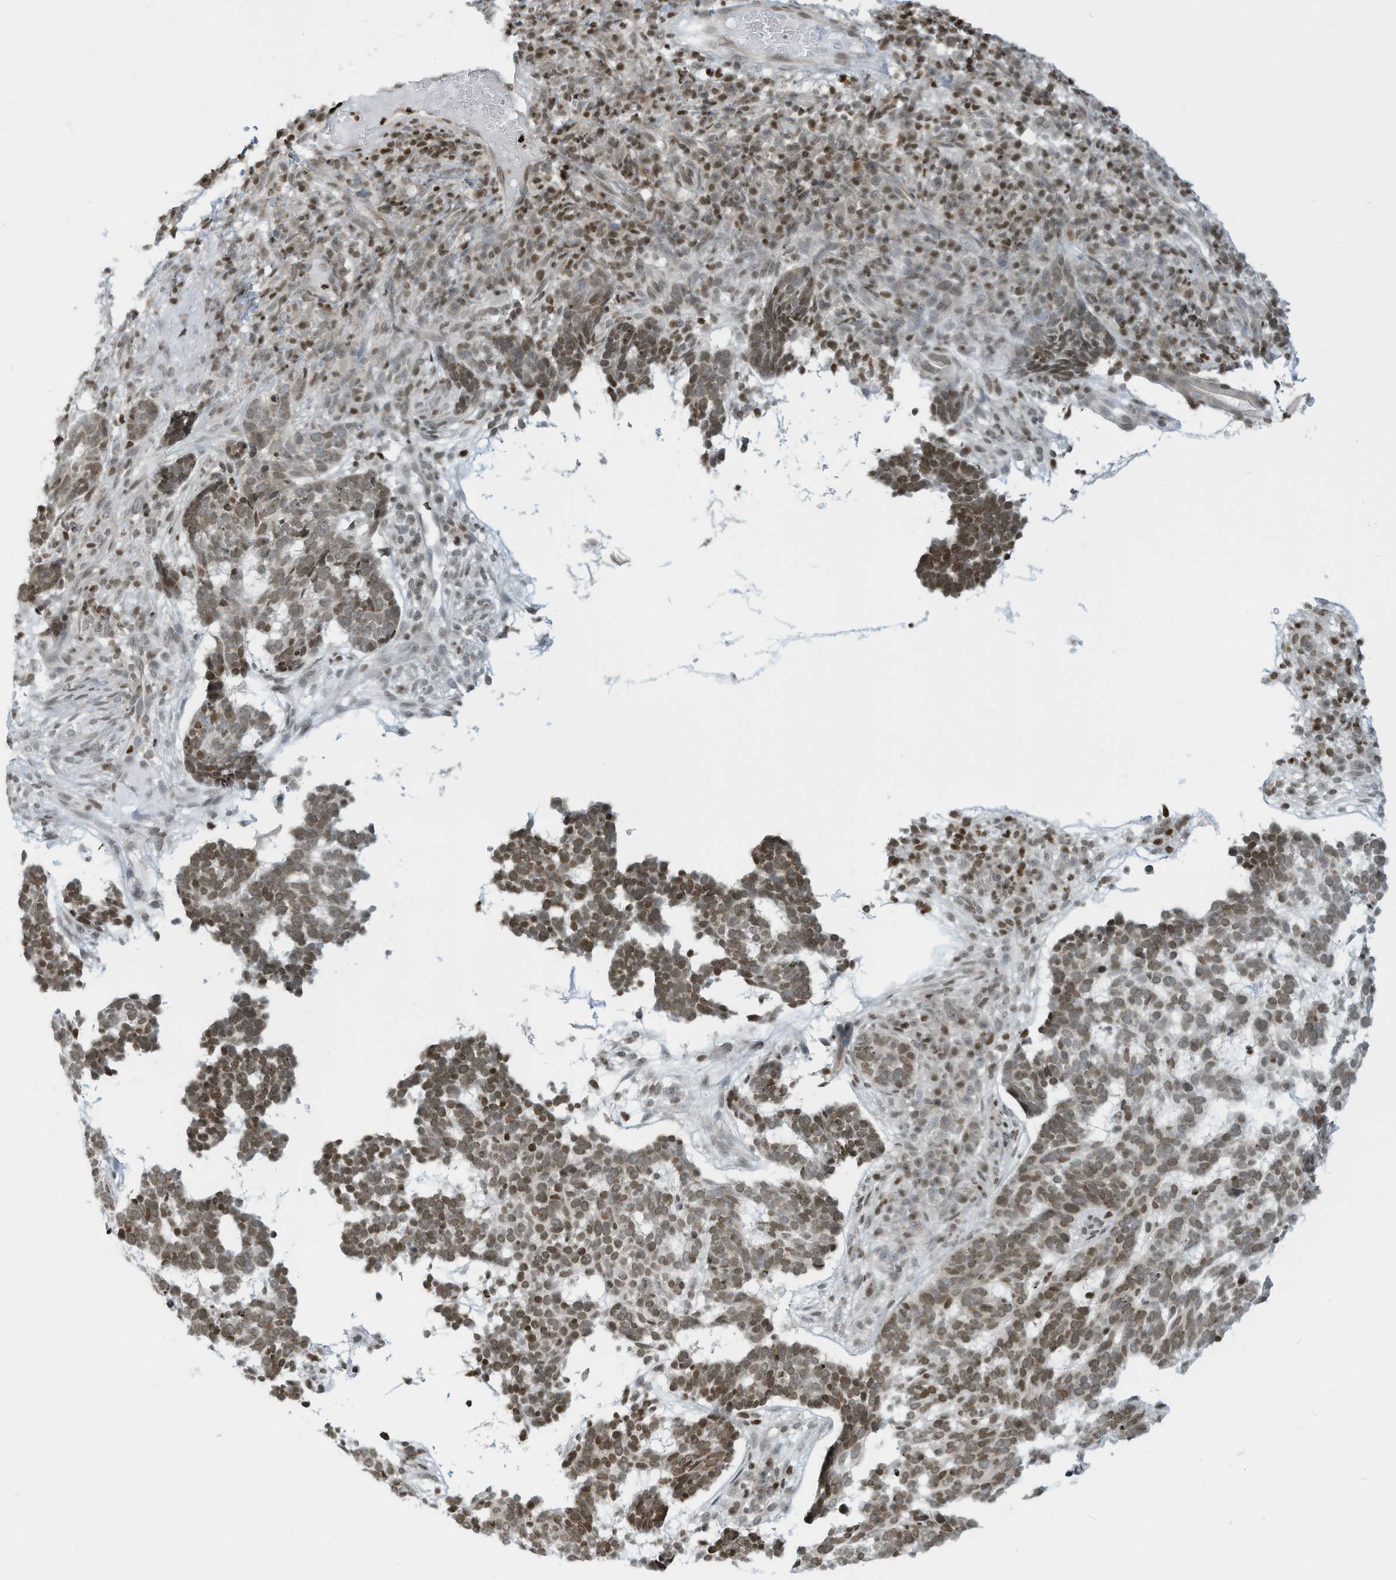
{"staining": {"intensity": "moderate", "quantity": "25%-75%", "location": "nuclear"}, "tissue": "skin cancer", "cell_type": "Tumor cells", "image_type": "cancer", "snomed": [{"axis": "morphology", "description": "Basal cell carcinoma"}, {"axis": "topography", "description": "Skin"}], "caption": "Immunohistochemical staining of human basal cell carcinoma (skin) displays medium levels of moderate nuclear staining in approximately 25%-75% of tumor cells.", "gene": "ADI1", "patient": {"sex": "male", "age": 85}}